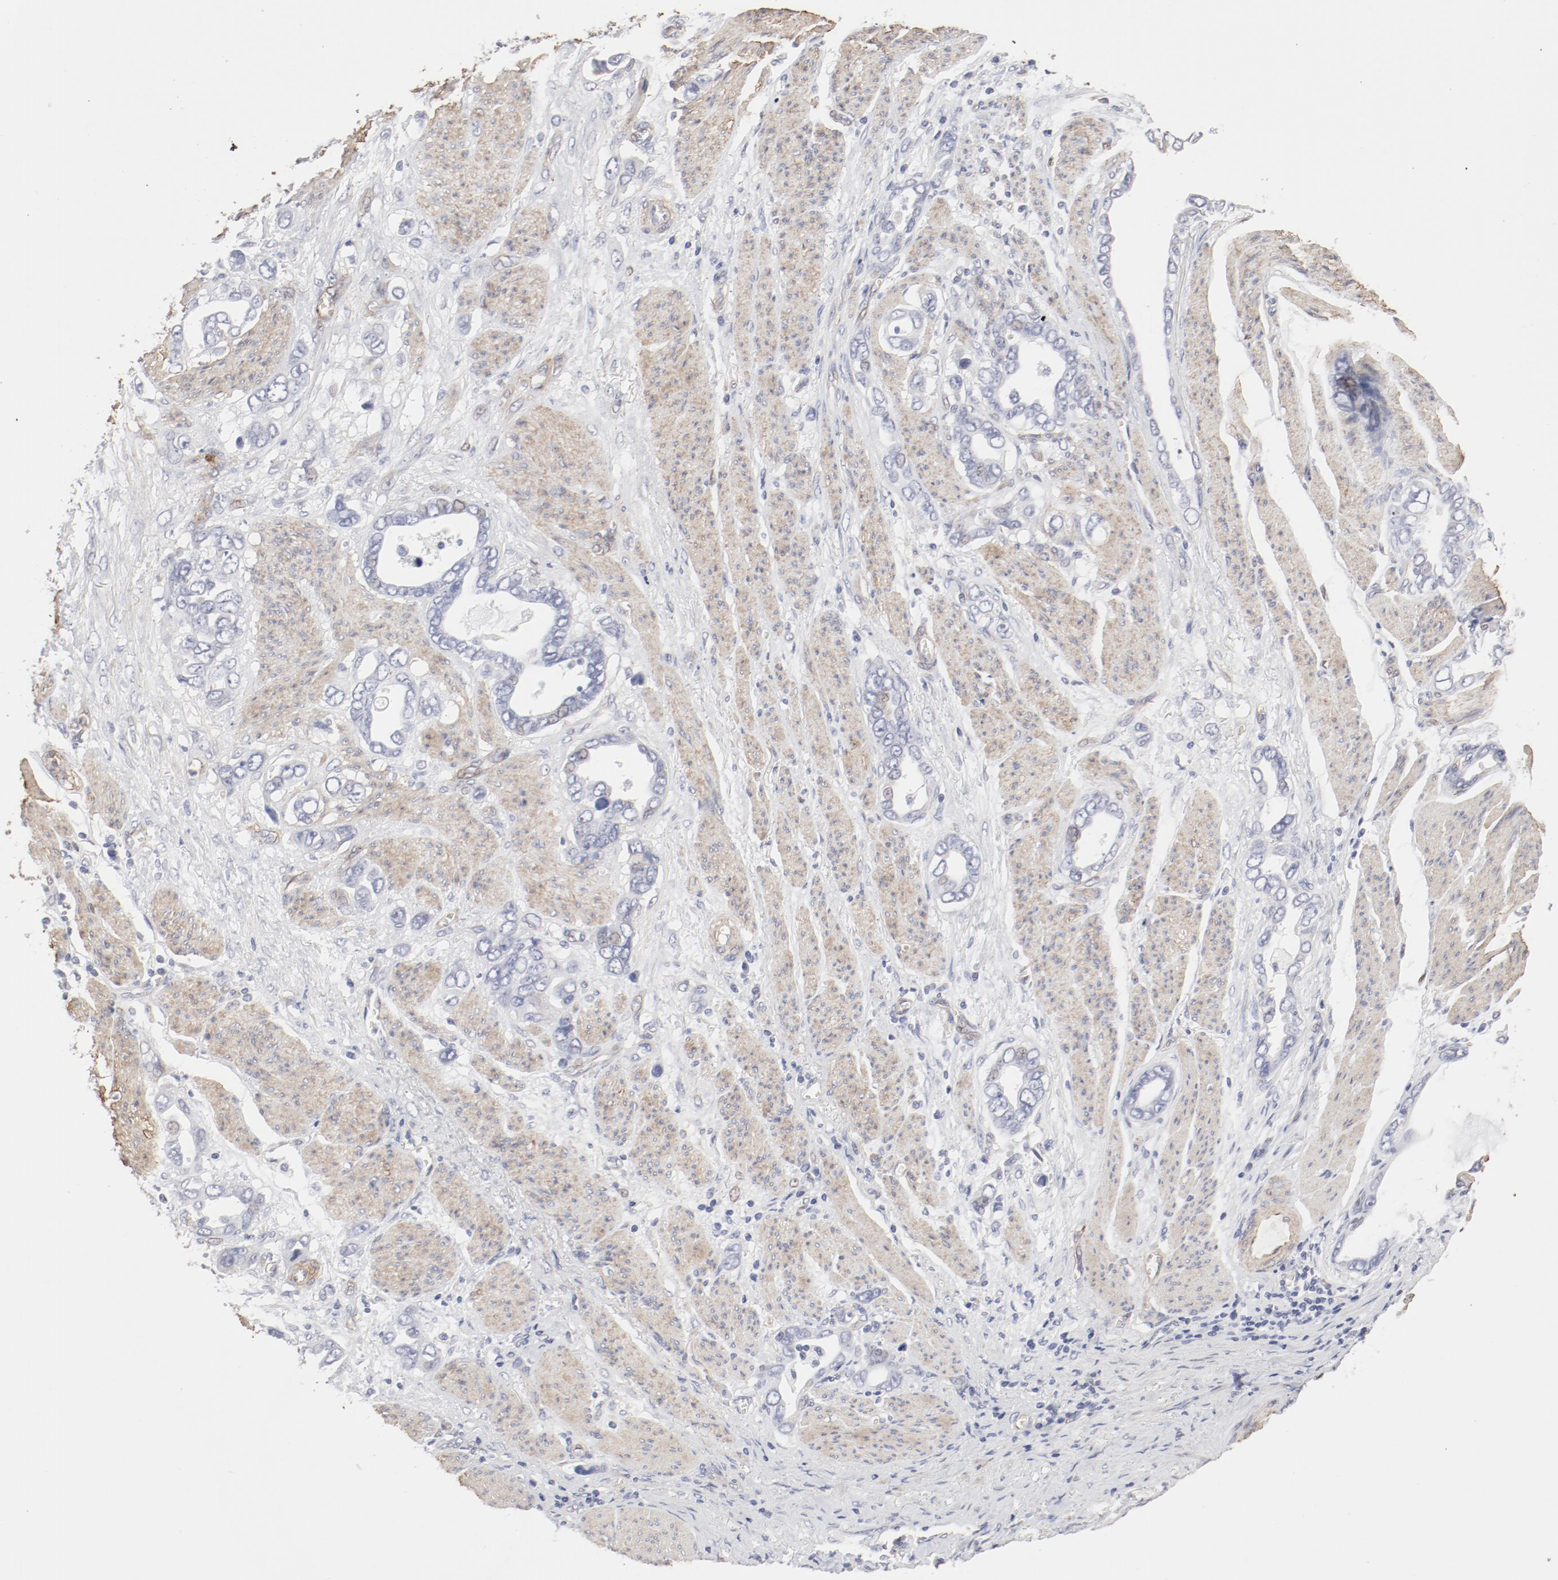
{"staining": {"intensity": "negative", "quantity": "none", "location": "none"}, "tissue": "stomach cancer", "cell_type": "Tumor cells", "image_type": "cancer", "snomed": [{"axis": "morphology", "description": "Adenocarcinoma, NOS"}, {"axis": "topography", "description": "Stomach"}], "caption": "Tumor cells show no significant protein staining in stomach adenocarcinoma. The staining is performed using DAB (3,3'-diaminobenzidine) brown chromogen with nuclei counter-stained in using hematoxylin.", "gene": "MAGED4", "patient": {"sex": "male", "age": 78}}